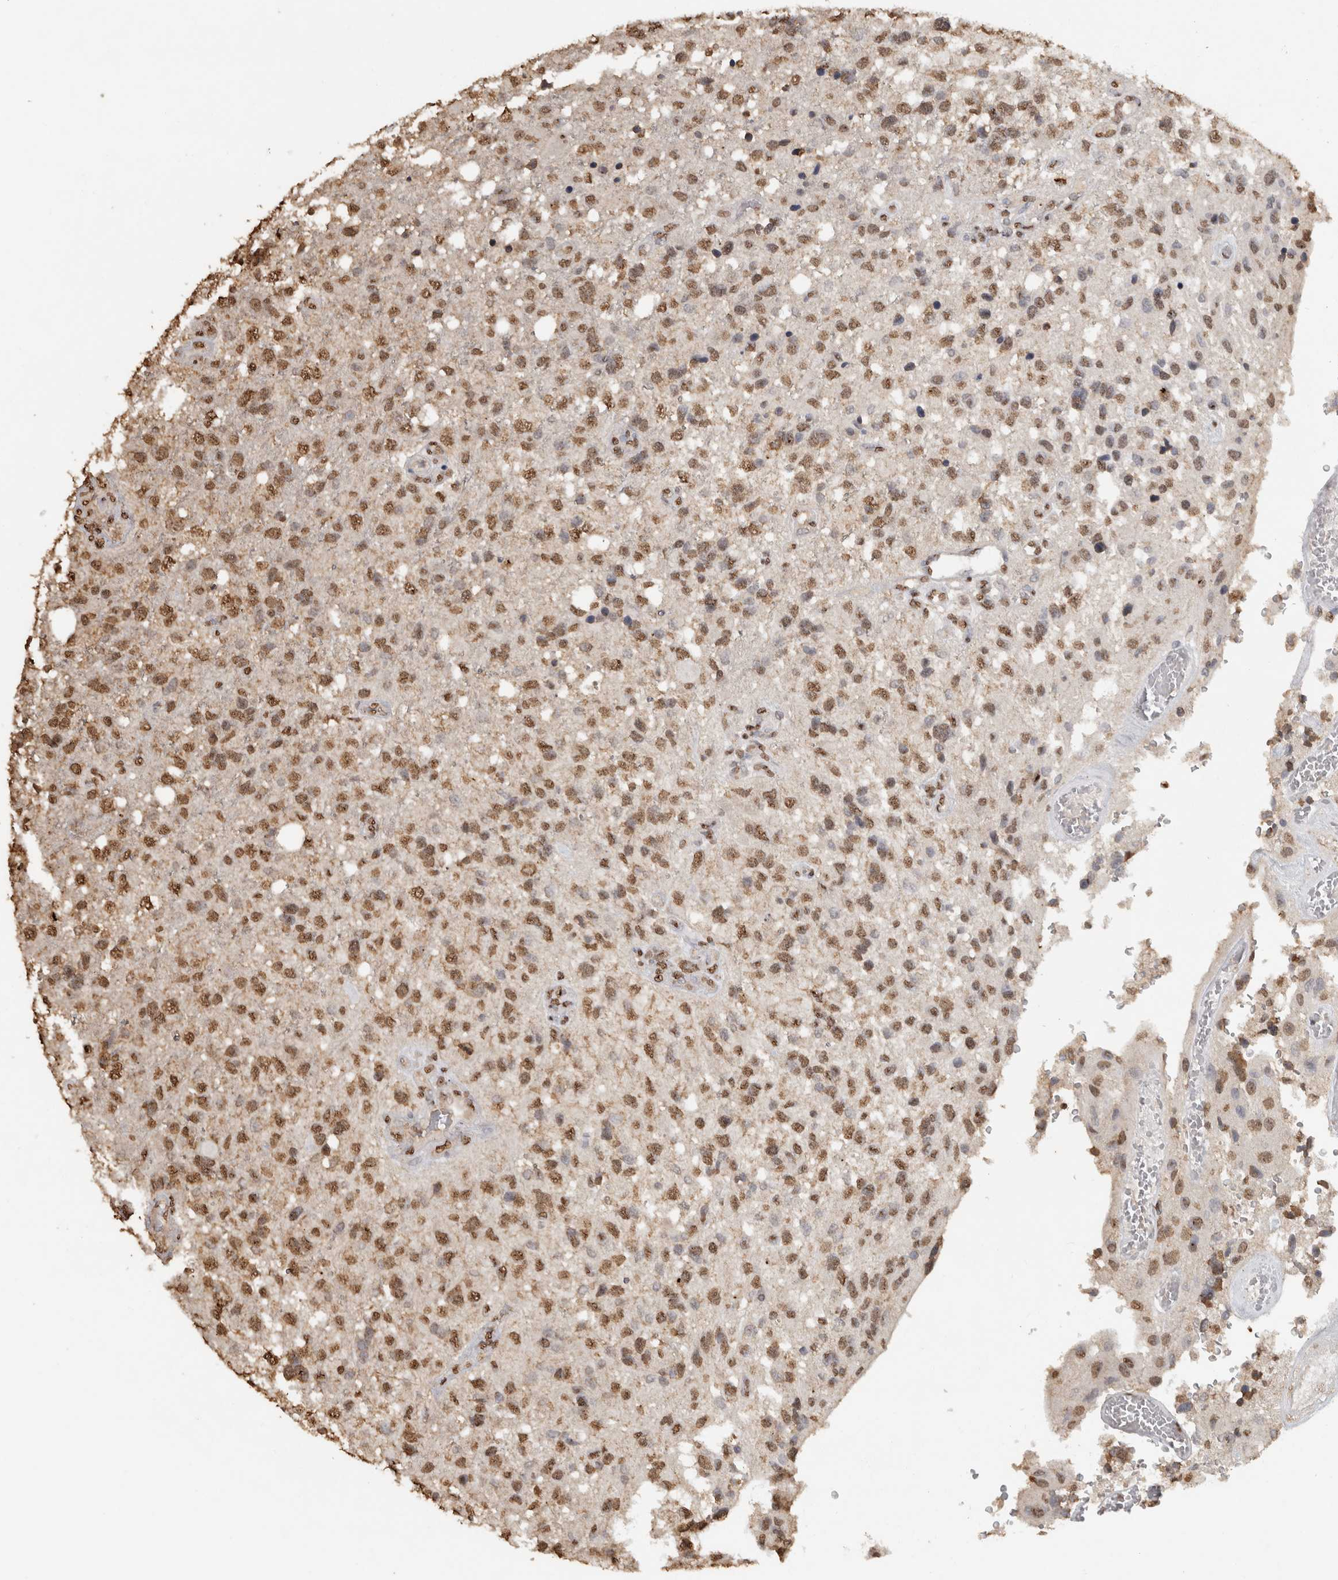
{"staining": {"intensity": "moderate", "quantity": ">75%", "location": "nuclear"}, "tissue": "glioma", "cell_type": "Tumor cells", "image_type": "cancer", "snomed": [{"axis": "morphology", "description": "Glioma, malignant, High grade"}, {"axis": "topography", "description": "Brain"}], "caption": "Protein analysis of high-grade glioma (malignant) tissue shows moderate nuclear staining in about >75% of tumor cells.", "gene": "HAND2", "patient": {"sex": "female", "age": 58}}